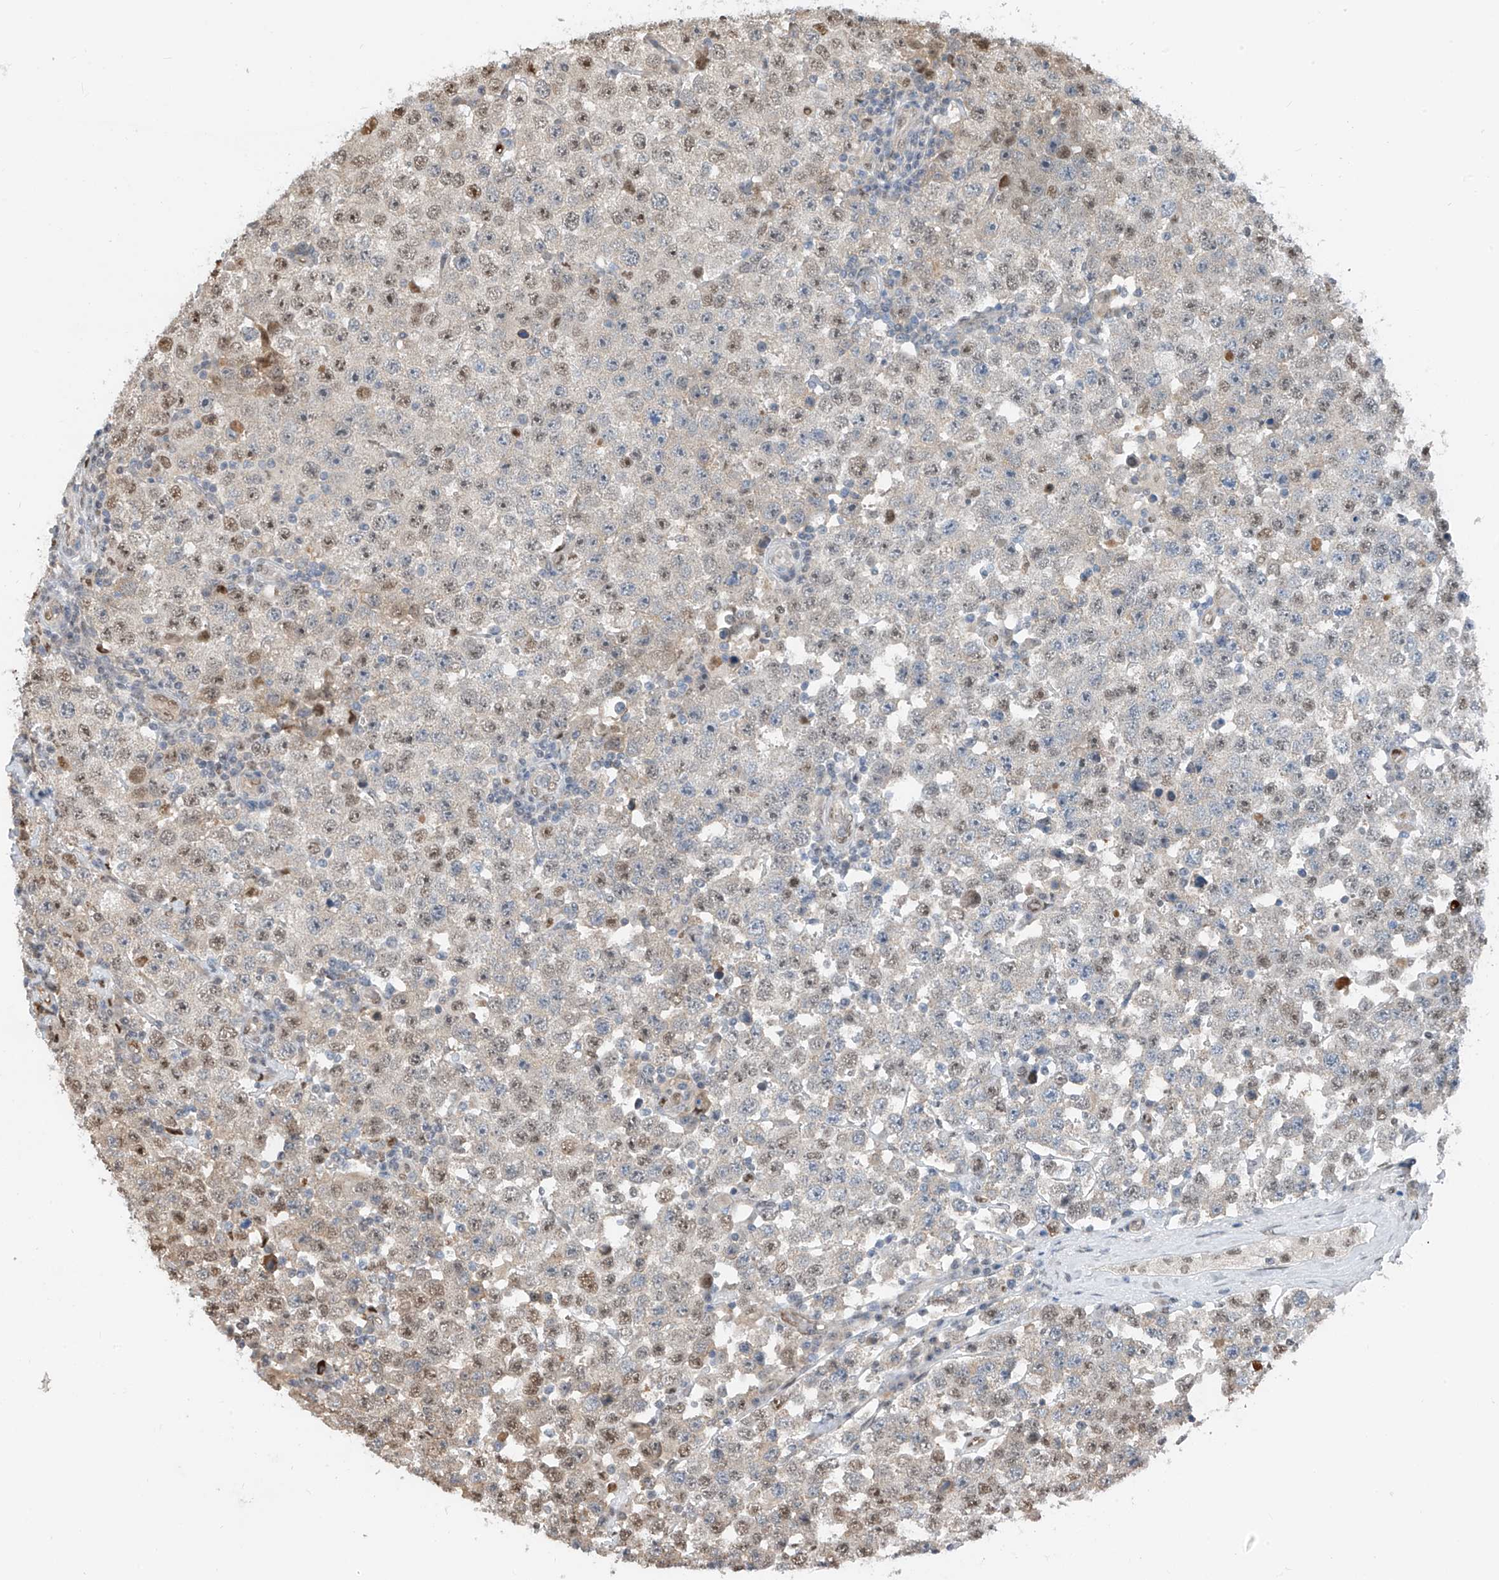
{"staining": {"intensity": "moderate", "quantity": "<25%", "location": "nuclear"}, "tissue": "testis cancer", "cell_type": "Tumor cells", "image_type": "cancer", "snomed": [{"axis": "morphology", "description": "Seminoma, NOS"}, {"axis": "topography", "description": "Testis"}], "caption": "An IHC micrograph of tumor tissue is shown. Protein staining in brown shows moderate nuclear positivity in testis cancer (seminoma) within tumor cells.", "gene": "RBP7", "patient": {"sex": "male", "age": 28}}